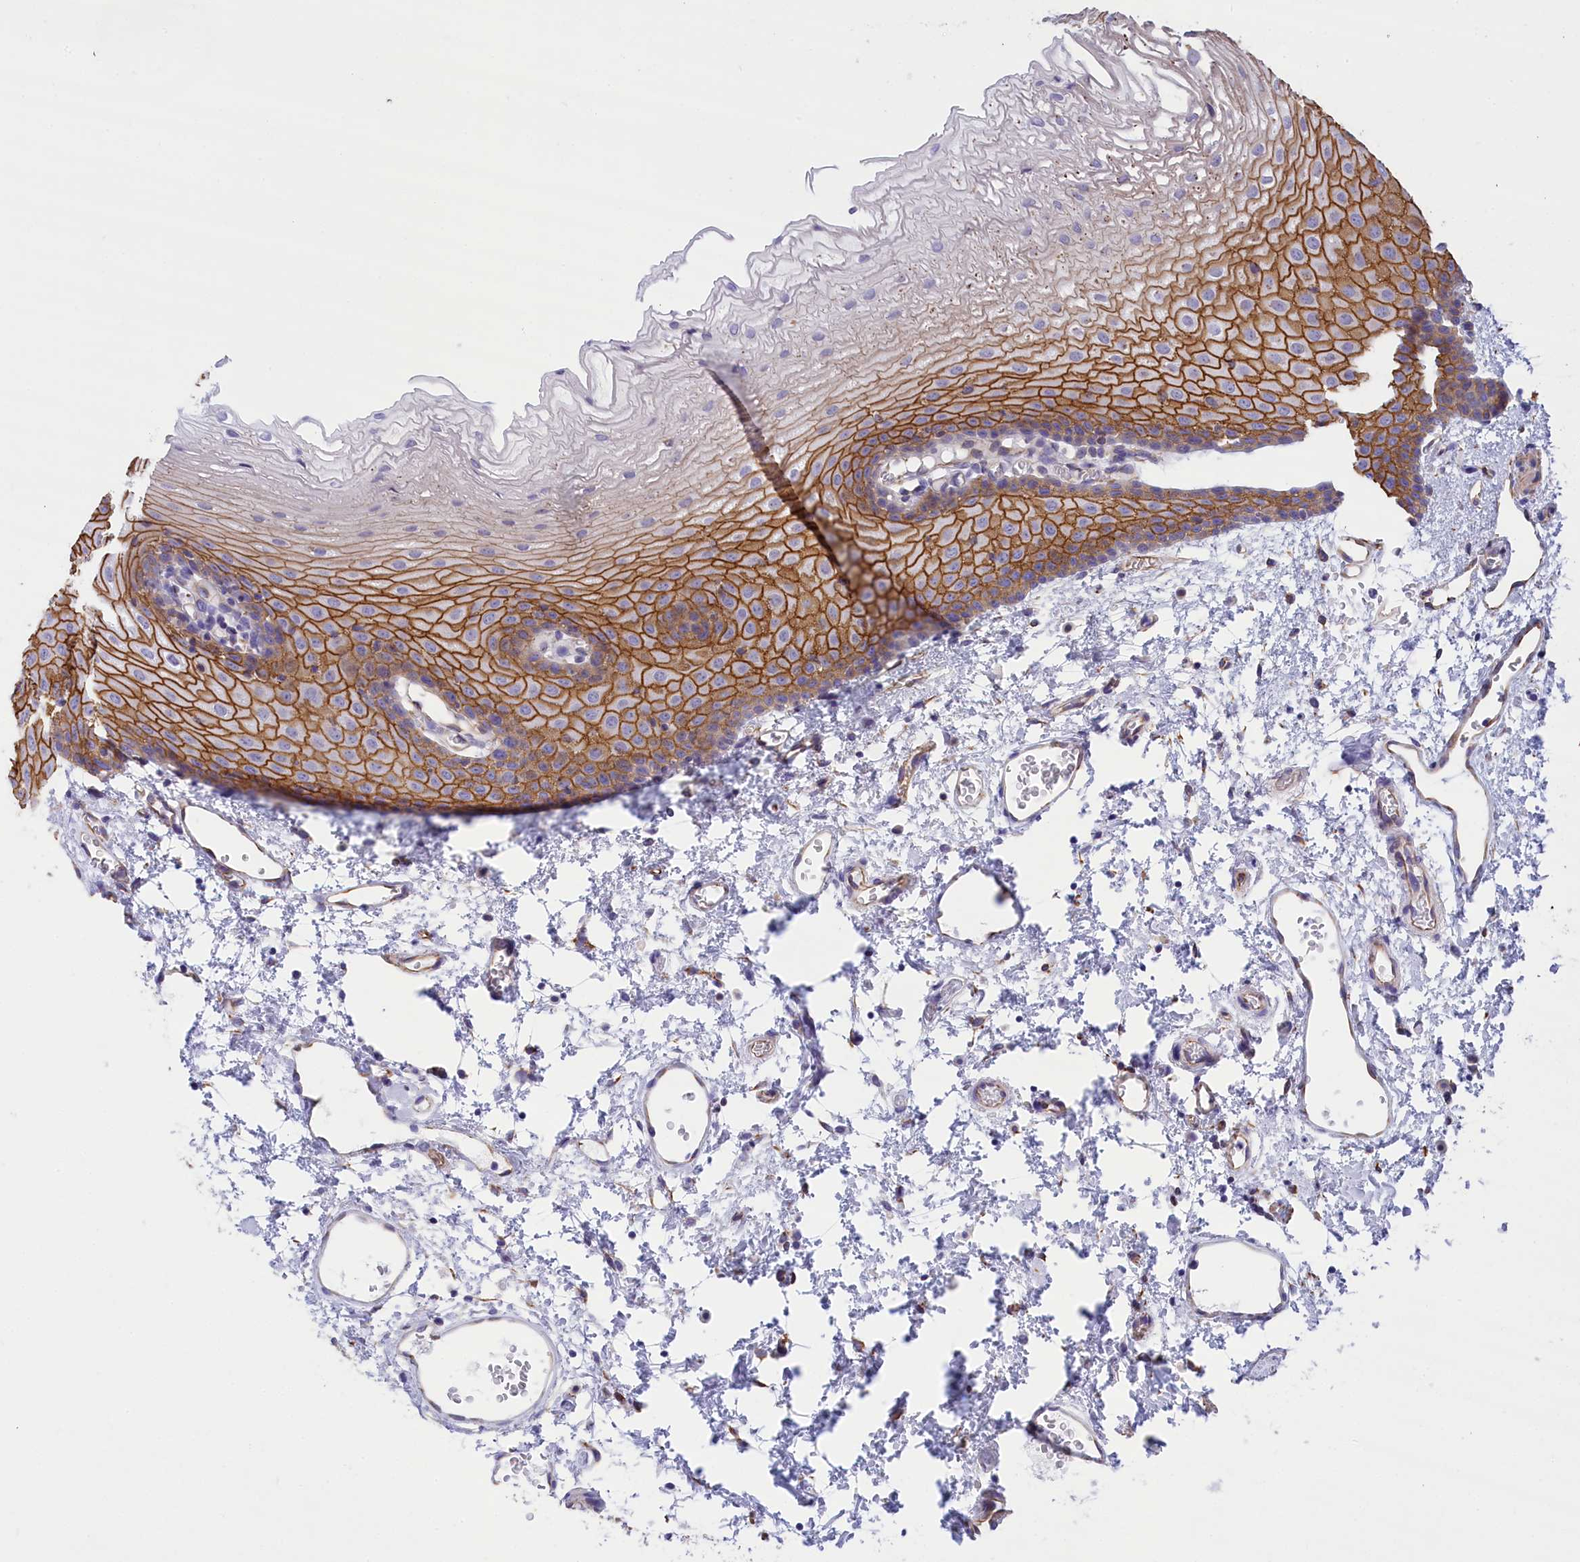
{"staining": {"intensity": "moderate", "quantity": "25%-75%", "location": "cytoplasmic/membranous"}, "tissue": "oral mucosa", "cell_type": "Squamous epithelial cells", "image_type": "normal", "snomed": [{"axis": "morphology", "description": "Normal tissue, NOS"}, {"axis": "topography", "description": "Oral tissue"}], "caption": "The image exhibits staining of benign oral mucosa, revealing moderate cytoplasmic/membranous protein positivity (brown color) within squamous epithelial cells. The protein of interest is shown in brown color, while the nuclei are stained blue.", "gene": "TACSTD2", "patient": {"sex": "female", "age": 70}}